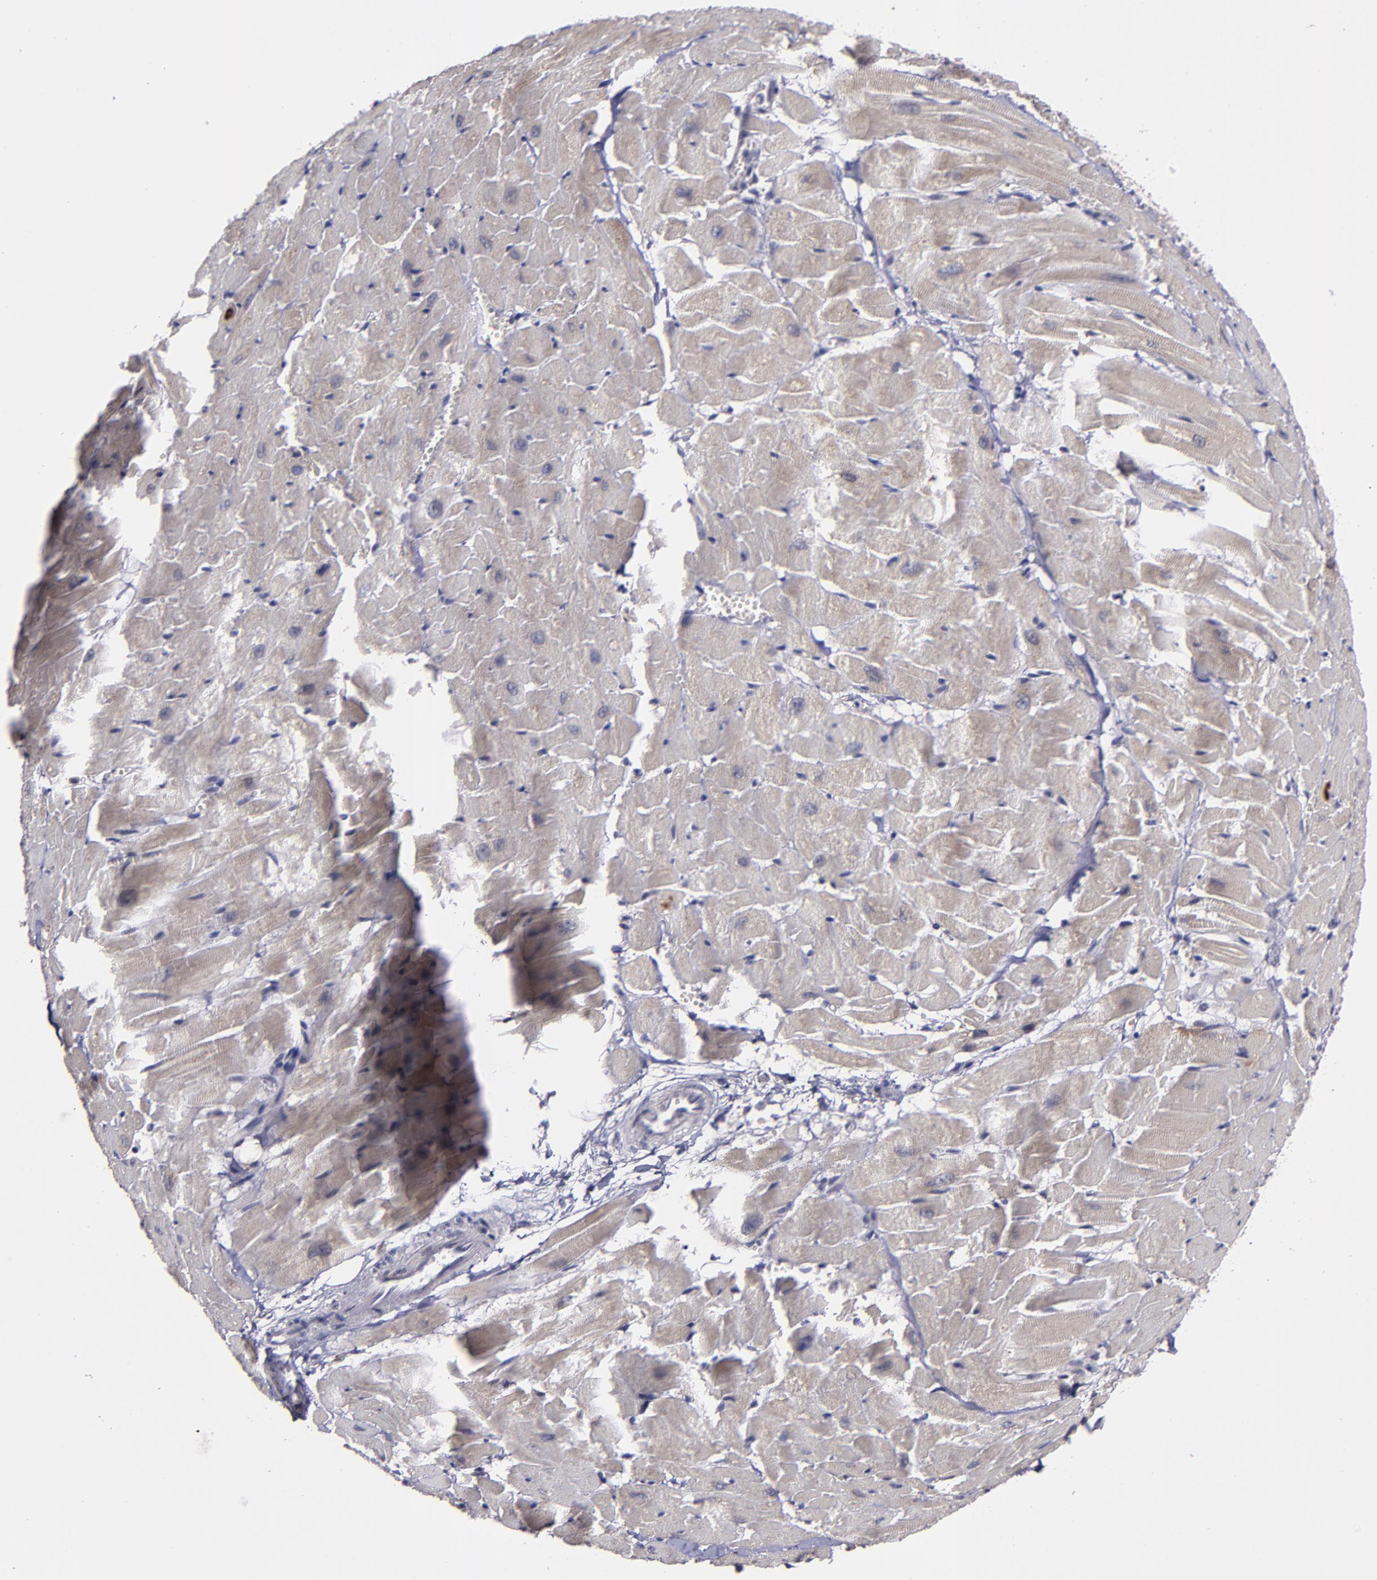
{"staining": {"intensity": "weak", "quantity": "25%-75%", "location": "cytoplasmic/membranous"}, "tissue": "heart muscle", "cell_type": "Cardiomyocytes", "image_type": "normal", "snomed": [{"axis": "morphology", "description": "Normal tissue, NOS"}, {"axis": "topography", "description": "Heart"}], "caption": "Protein staining shows weak cytoplasmic/membranous staining in about 25%-75% of cardiomyocytes in benign heart muscle.", "gene": "MASP1", "patient": {"sex": "female", "age": 19}}